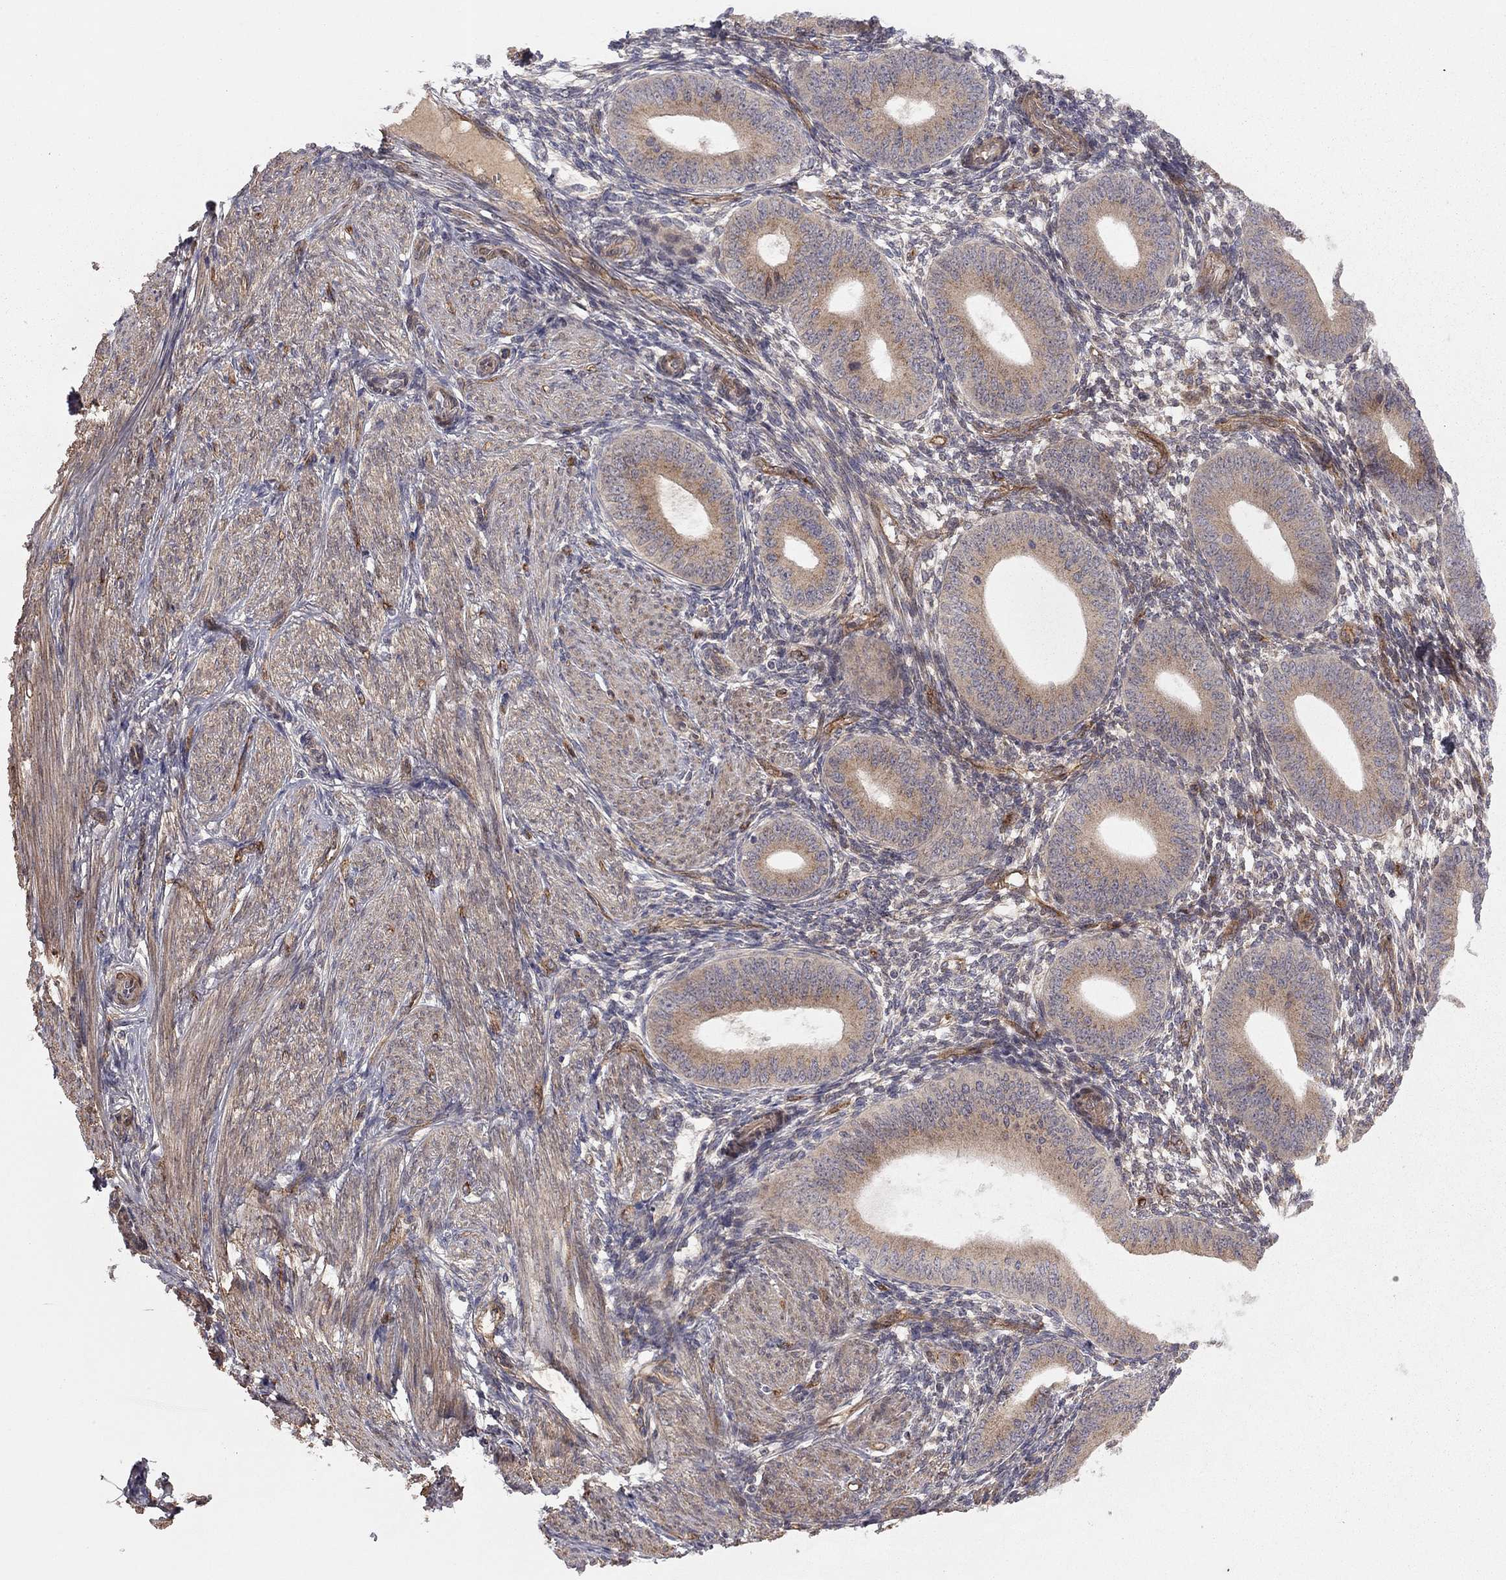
{"staining": {"intensity": "negative", "quantity": "none", "location": "none"}, "tissue": "endometrium", "cell_type": "Cells in endometrial stroma", "image_type": "normal", "snomed": [{"axis": "morphology", "description": "Normal tissue, NOS"}, {"axis": "topography", "description": "Endometrium"}], "caption": "Human endometrium stained for a protein using immunohistochemistry (IHC) exhibits no expression in cells in endometrial stroma.", "gene": "EXOC3L2", "patient": {"sex": "female", "age": 39}}